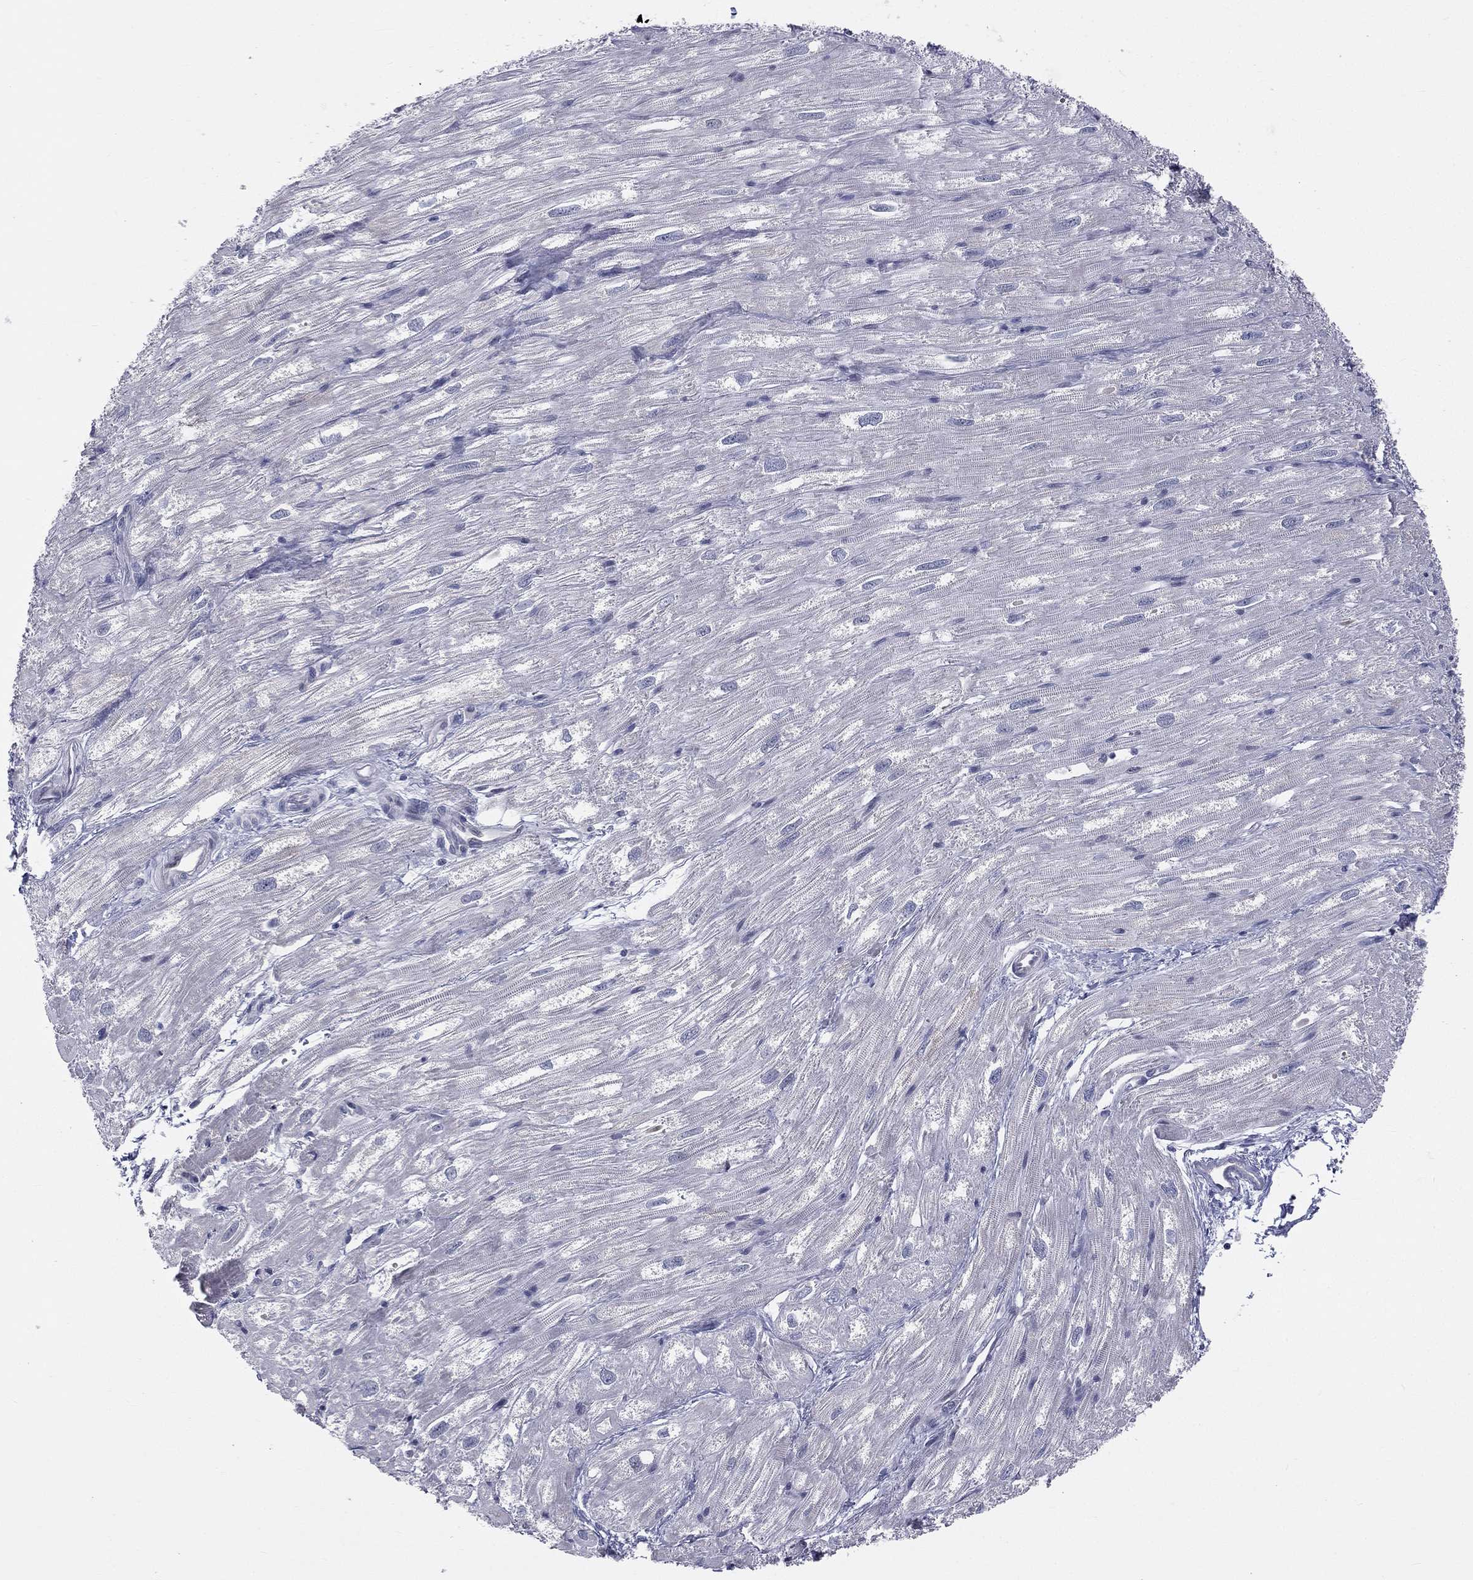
{"staining": {"intensity": "negative", "quantity": "none", "location": "none"}, "tissue": "heart muscle", "cell_type": "Cardiomyocytes", "image_type": "normal", "snomed": [{"axis": "morphology", "description": "Normal tissue, NOS"}, {"axis": "topography", "description": "Heart"}], "caption": "Immunohistochemistry of normal human heart muscle displays no expression in cardiomyocytes. (Stains: DAB immunohistochemistry (IHC) with hematoxylin counter stain, Microscopy: brightfield microscopy at high magnification).", "gene": "CD22", "patient": {"sex": "male", "age": 62}}